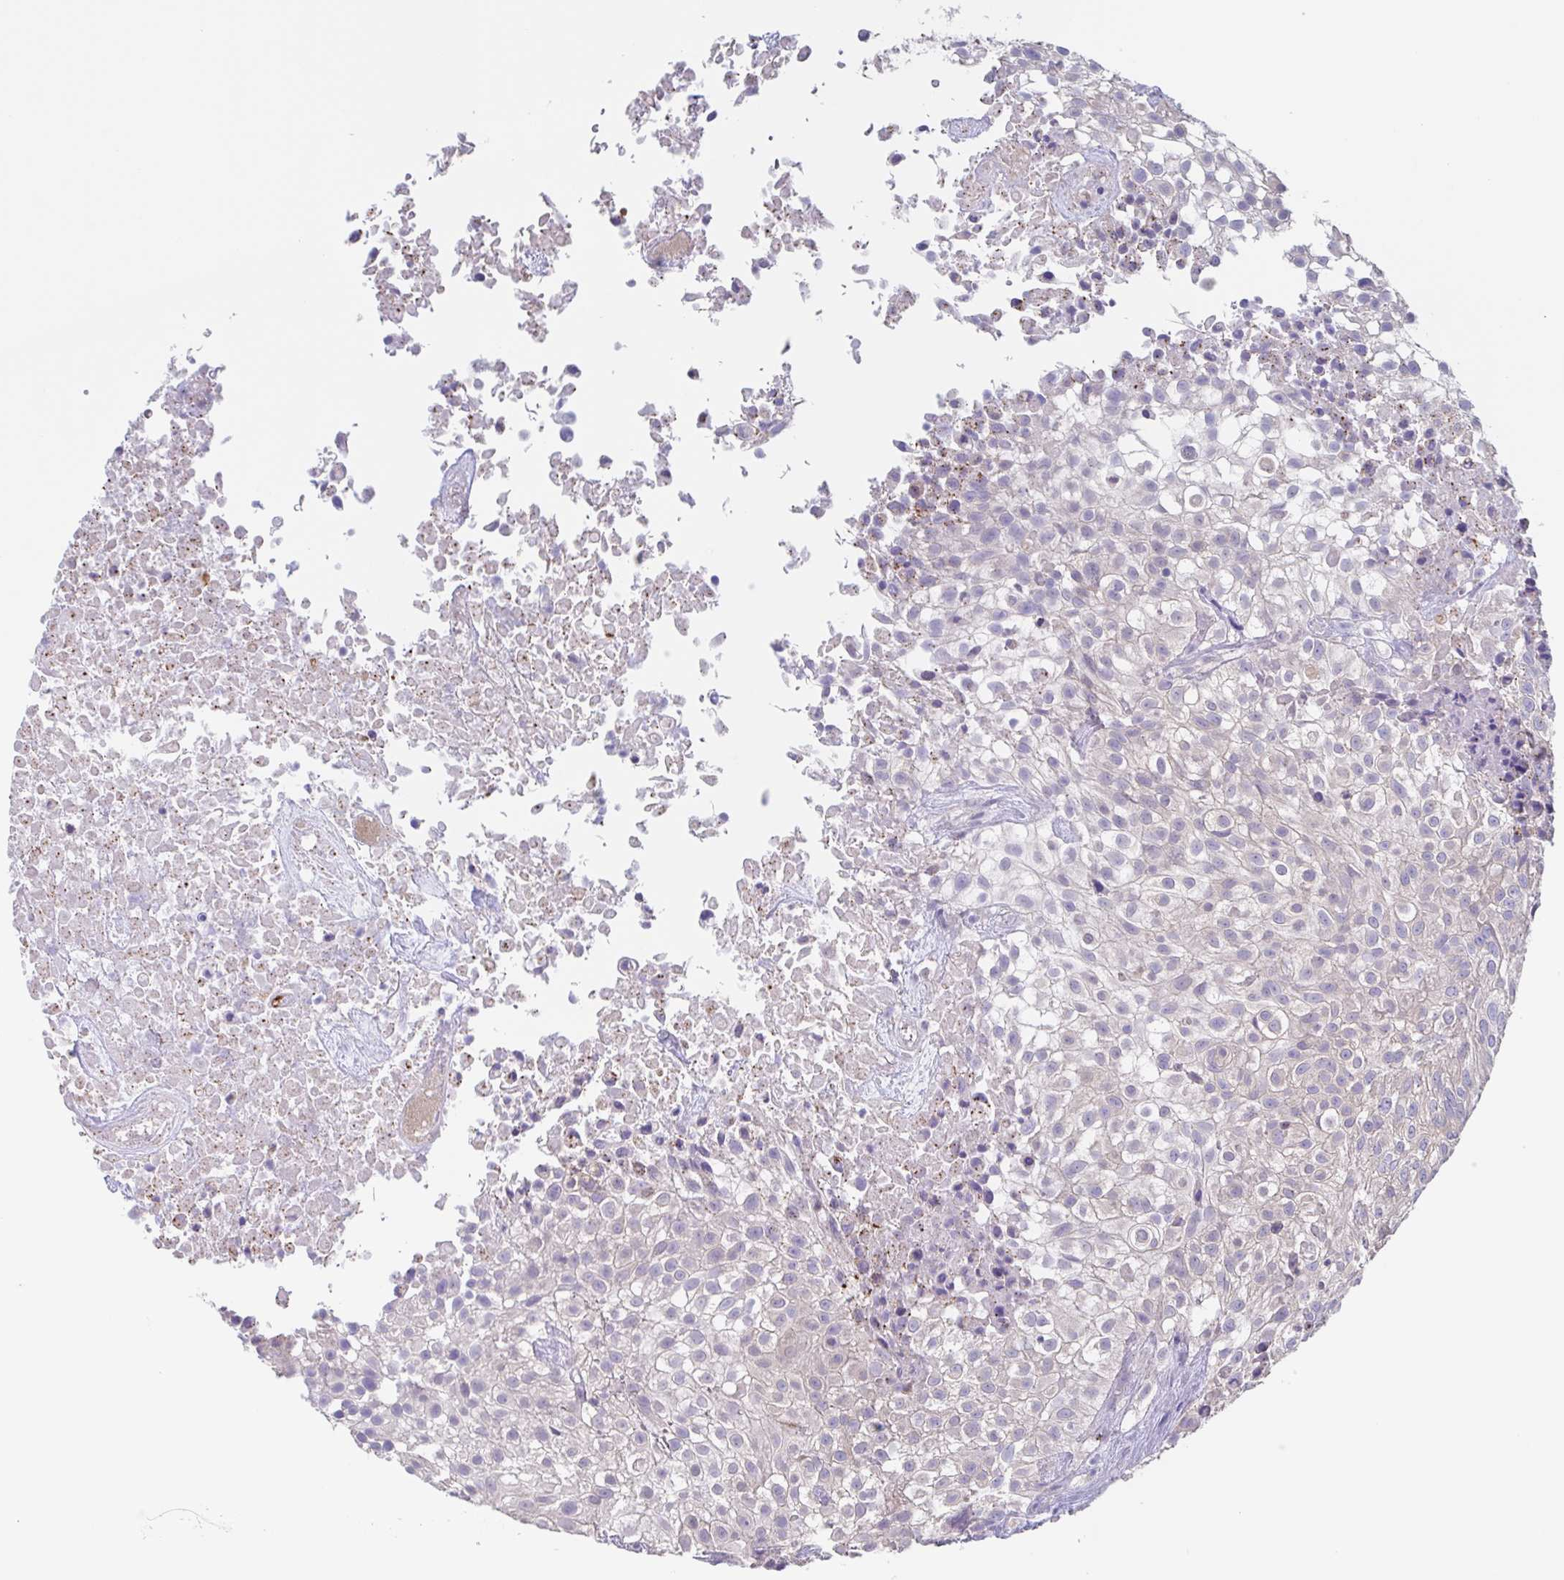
{"staining": {"intensity": "negative", "quantity": "none", "location": "none"}, "tissue": "urothelial cancer", "cell_type": "Tumor cells", "image_type": "cancer", "snomed": [{"axis": "morphology", "description": "Urothelial carcinoma, High grade"}, {"axis": "topography", "description": "Urinary bladder"}], "caption": "Immunohistochemistry (IHC) of urothelial cancer displays no expression in tumor cells.", "gene": "CHMP5", "patient": {"sex": "male", "age": 56}}